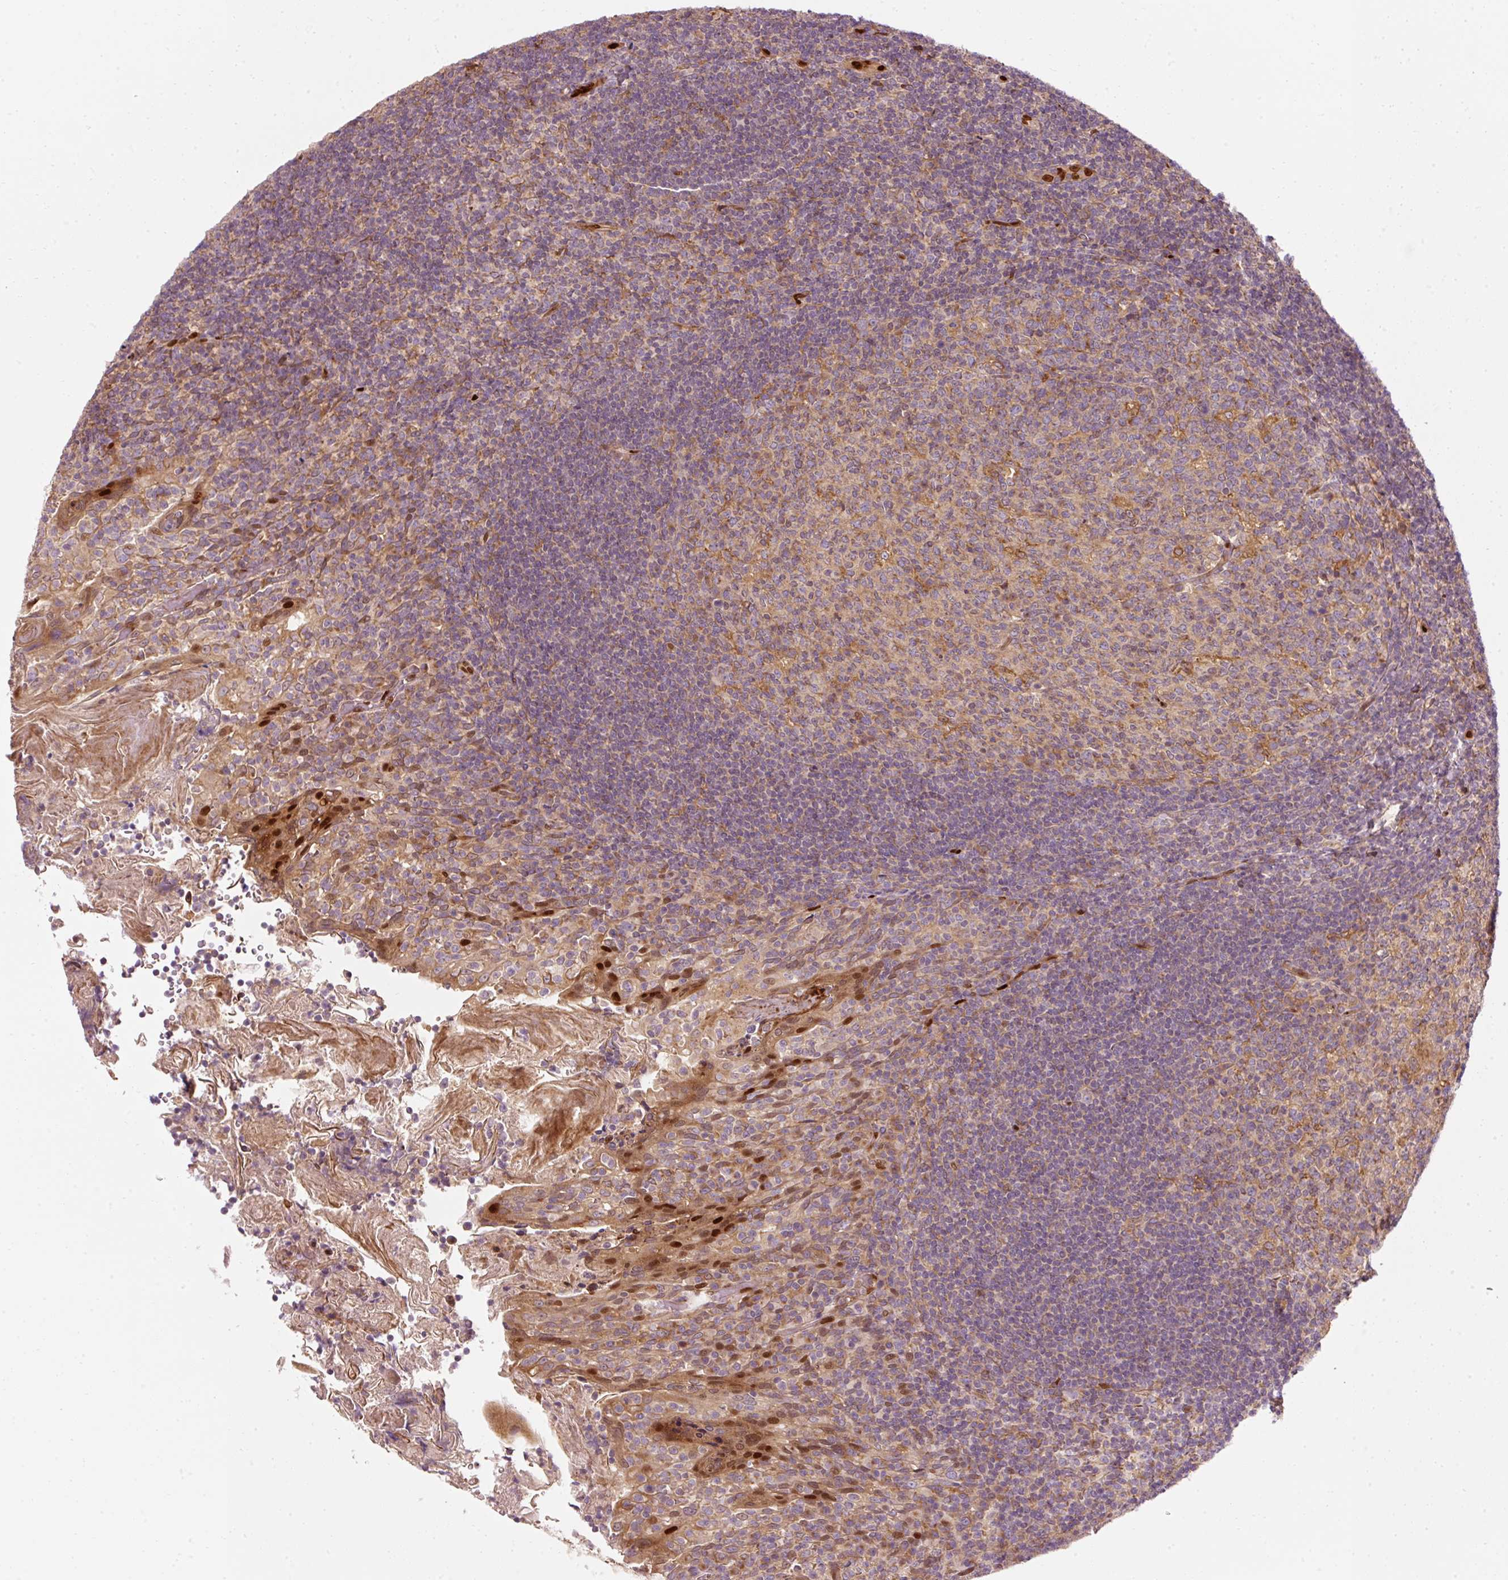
{"staining": {"intensity": "moderate", "quantity": "<25%", "location": "cytoplasmic/membranous"}, "tissue": "tonsil", "cell_type": "Germinal center cells", "image_type": "normal", "snomed": [{"axis": "morphology", "description": "Normal tissue, NOS"}, {"axis": "topography", "description": "Tonsil"}], "caption": "The image exhibits immunohistochemical staining of unremarkable tonsil. There is moderate cytoplasmic/membranous staining is seen in about <25% of germinal center cells.", "gene": "NAPA", "patient": {"sex": "female", "age": 10}}